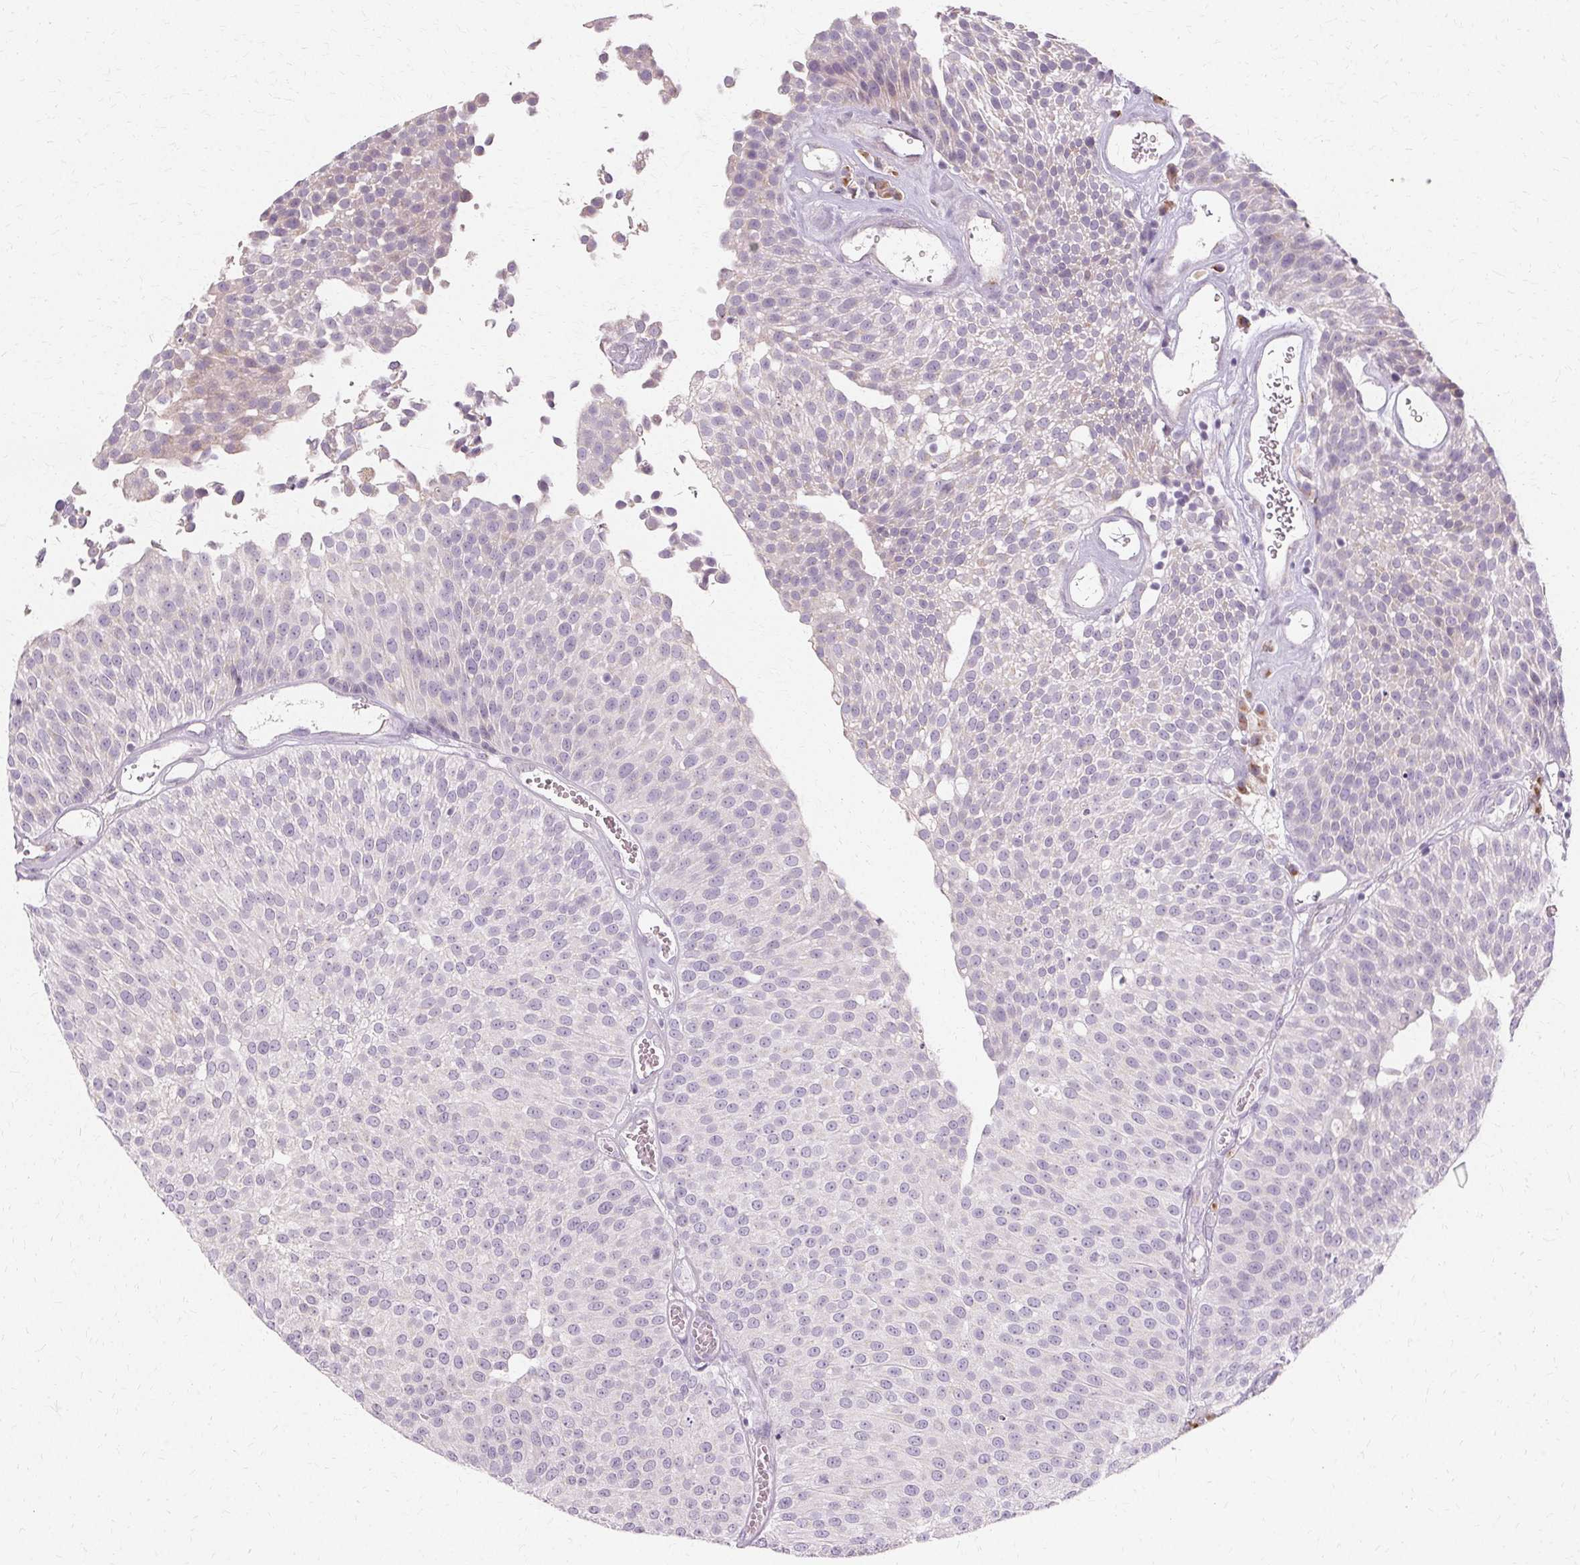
{"staining": {"intensity": "negative", "quantity": "none", "location": "none"}, "tissue": "urothelial cancer", "cell_type": "Tumor cells", "image_type": "cancer", "snomed": [{"axis": "morphology", "description": "Urothelial carcinoma, Low grade"}, {"axis": "topography", "description": "Urinary bladder"}], "caption": "Micrograph shows no protein staining in tumor cells of low-grade urothelial carcinoma tissue.", "gene": "FCRL3", "patient": {"sex": "female", "age": 79}}